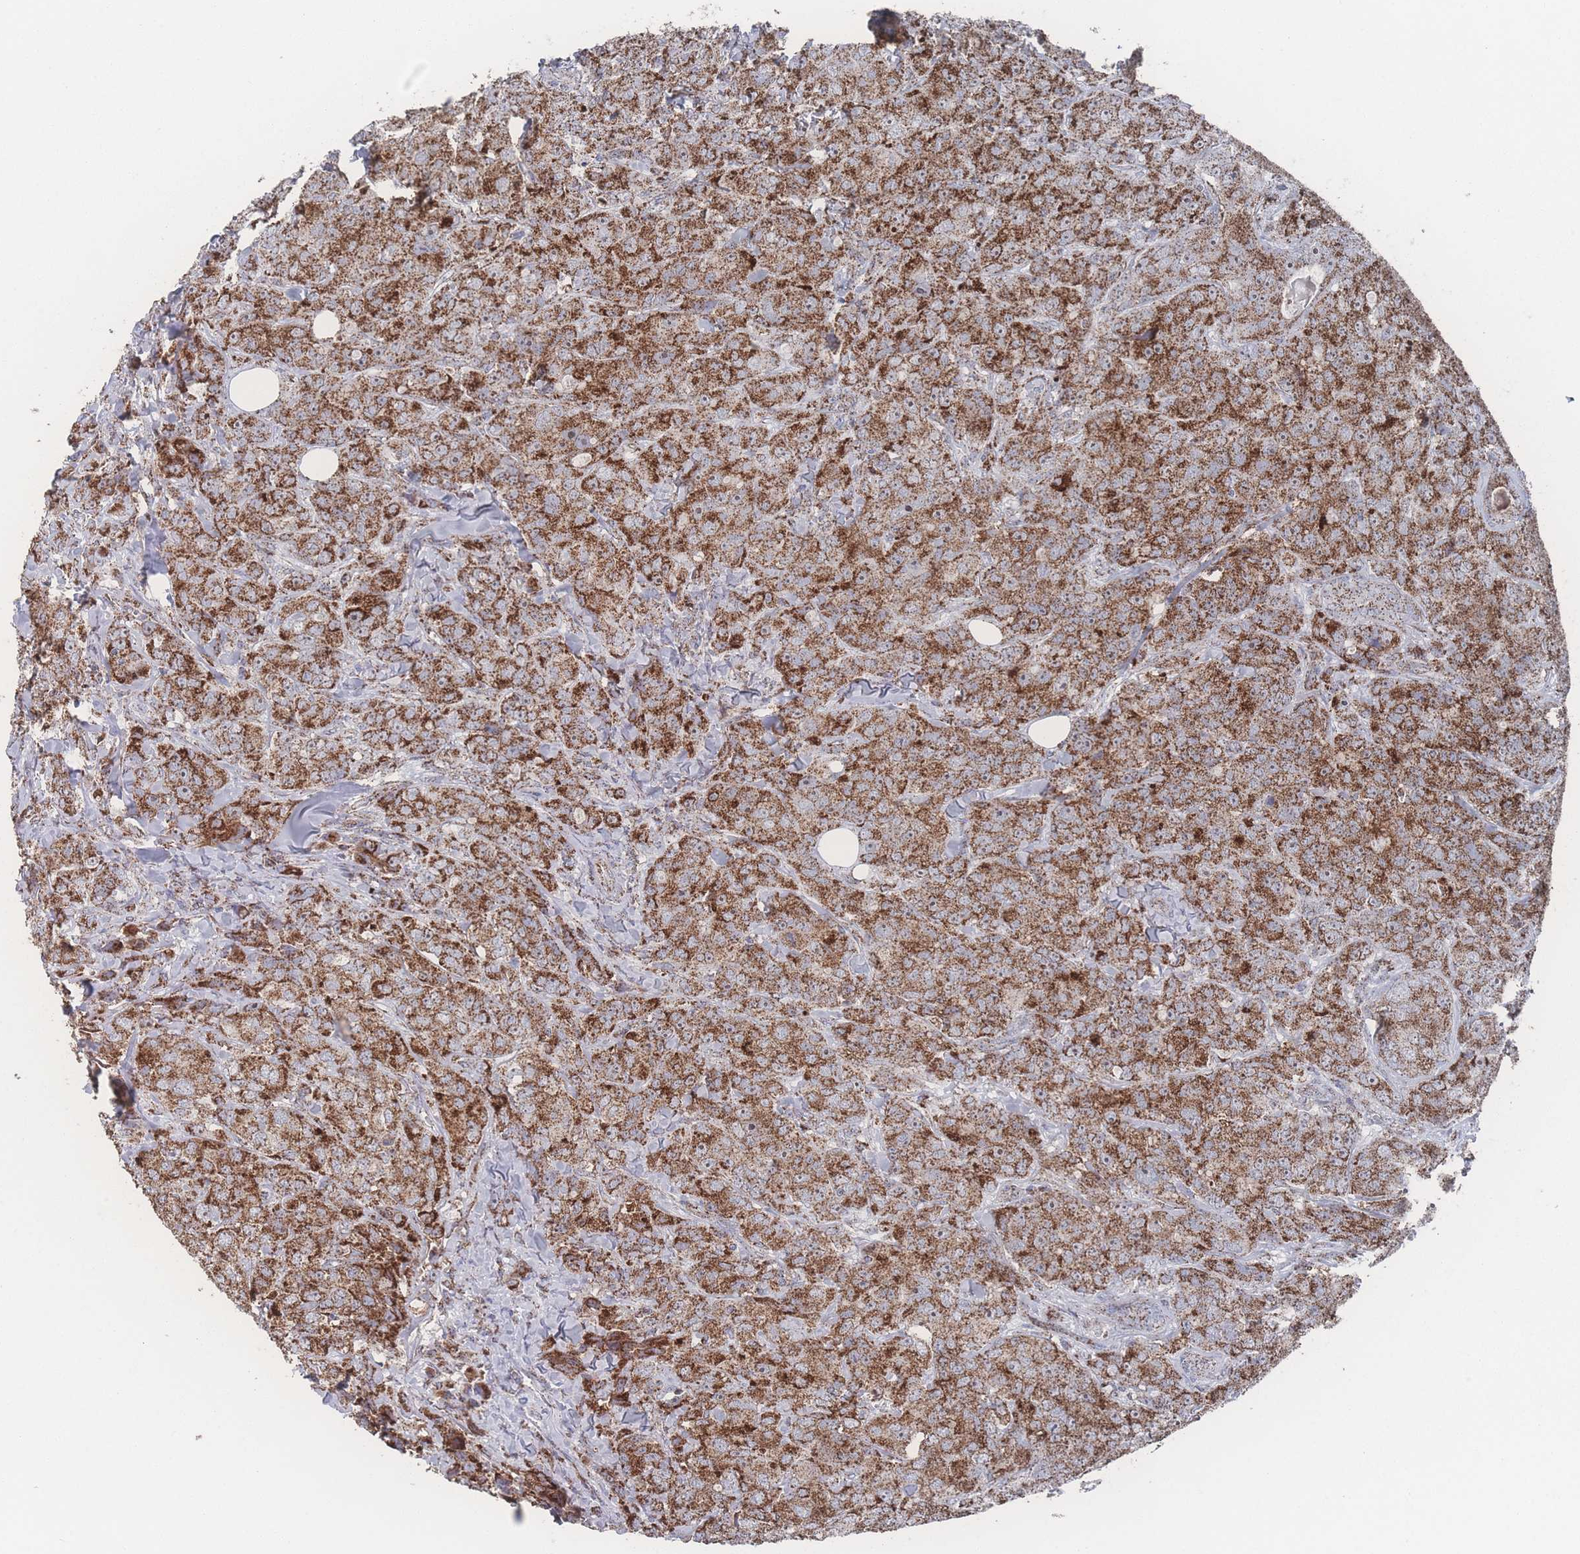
{"staining": {"intensity": "strong", "quantity": ">75%", "location": "cytoplasmic/membranous"}, "tissue": "breast cancer", "cell_type": "Tumor cells", "image_type": "cancer", "snomed": [{"axis": "morphology", "description": "Duct carcinoma"}, {"axis": "topography", "description": "Breast"}], "caption": "Immunohistochemical staining of human breast cancer (infiltrating ductal carcinoma) exhibits high levels of strong cytoplasmic/membranous positivity in about >75% of tumor cells. (IHC, brightfield microscopy, high magnification).", "gene": "PEX14", "patient": {"sex": "female", "age": 43}}